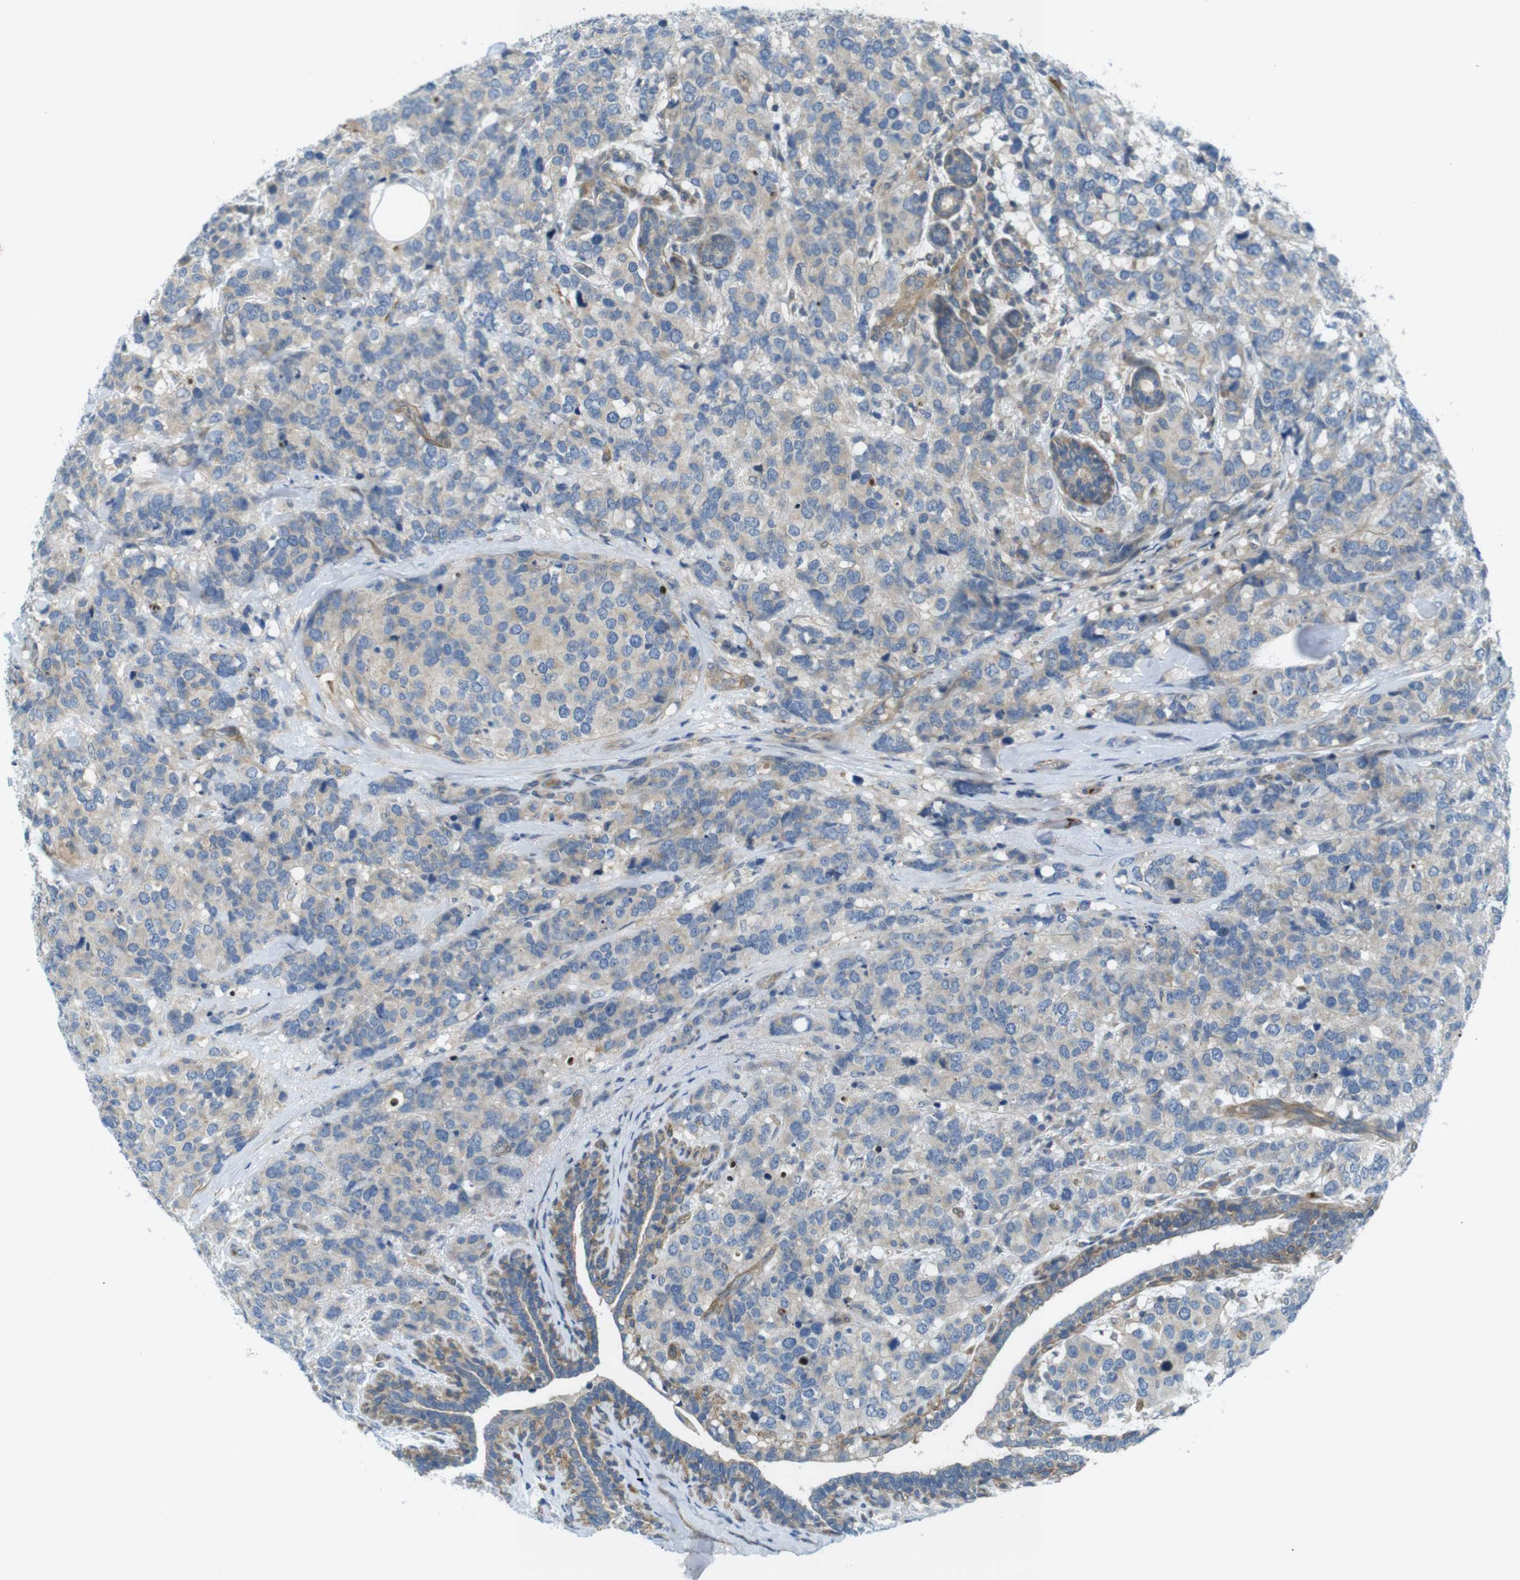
{"staining": {"intensity": "weak", "quantity": "25%-75%", "location": "cytoplasmic/membranous"}, "tissue": "breast cancer", "cell_type": "Tumor cells", "image_type": "cancer", "snomed": [{"axis": "morphology", "description": "Lobular carcinoma"}, {"axis": "topography", "description": "Breast"}], "caption": "Immunohistochemistry photomicrograph of neoplastic tissue: human breast lobular carcinoma stained using IHC reveals low levels of weak protein expression localized specifically in the cytoplasmic/membranous of tumor cells, appearing as a cytoplasmic/membranous brown color.", "gene": "TSC1", "patient": {"sex": "female", "age": 59}}